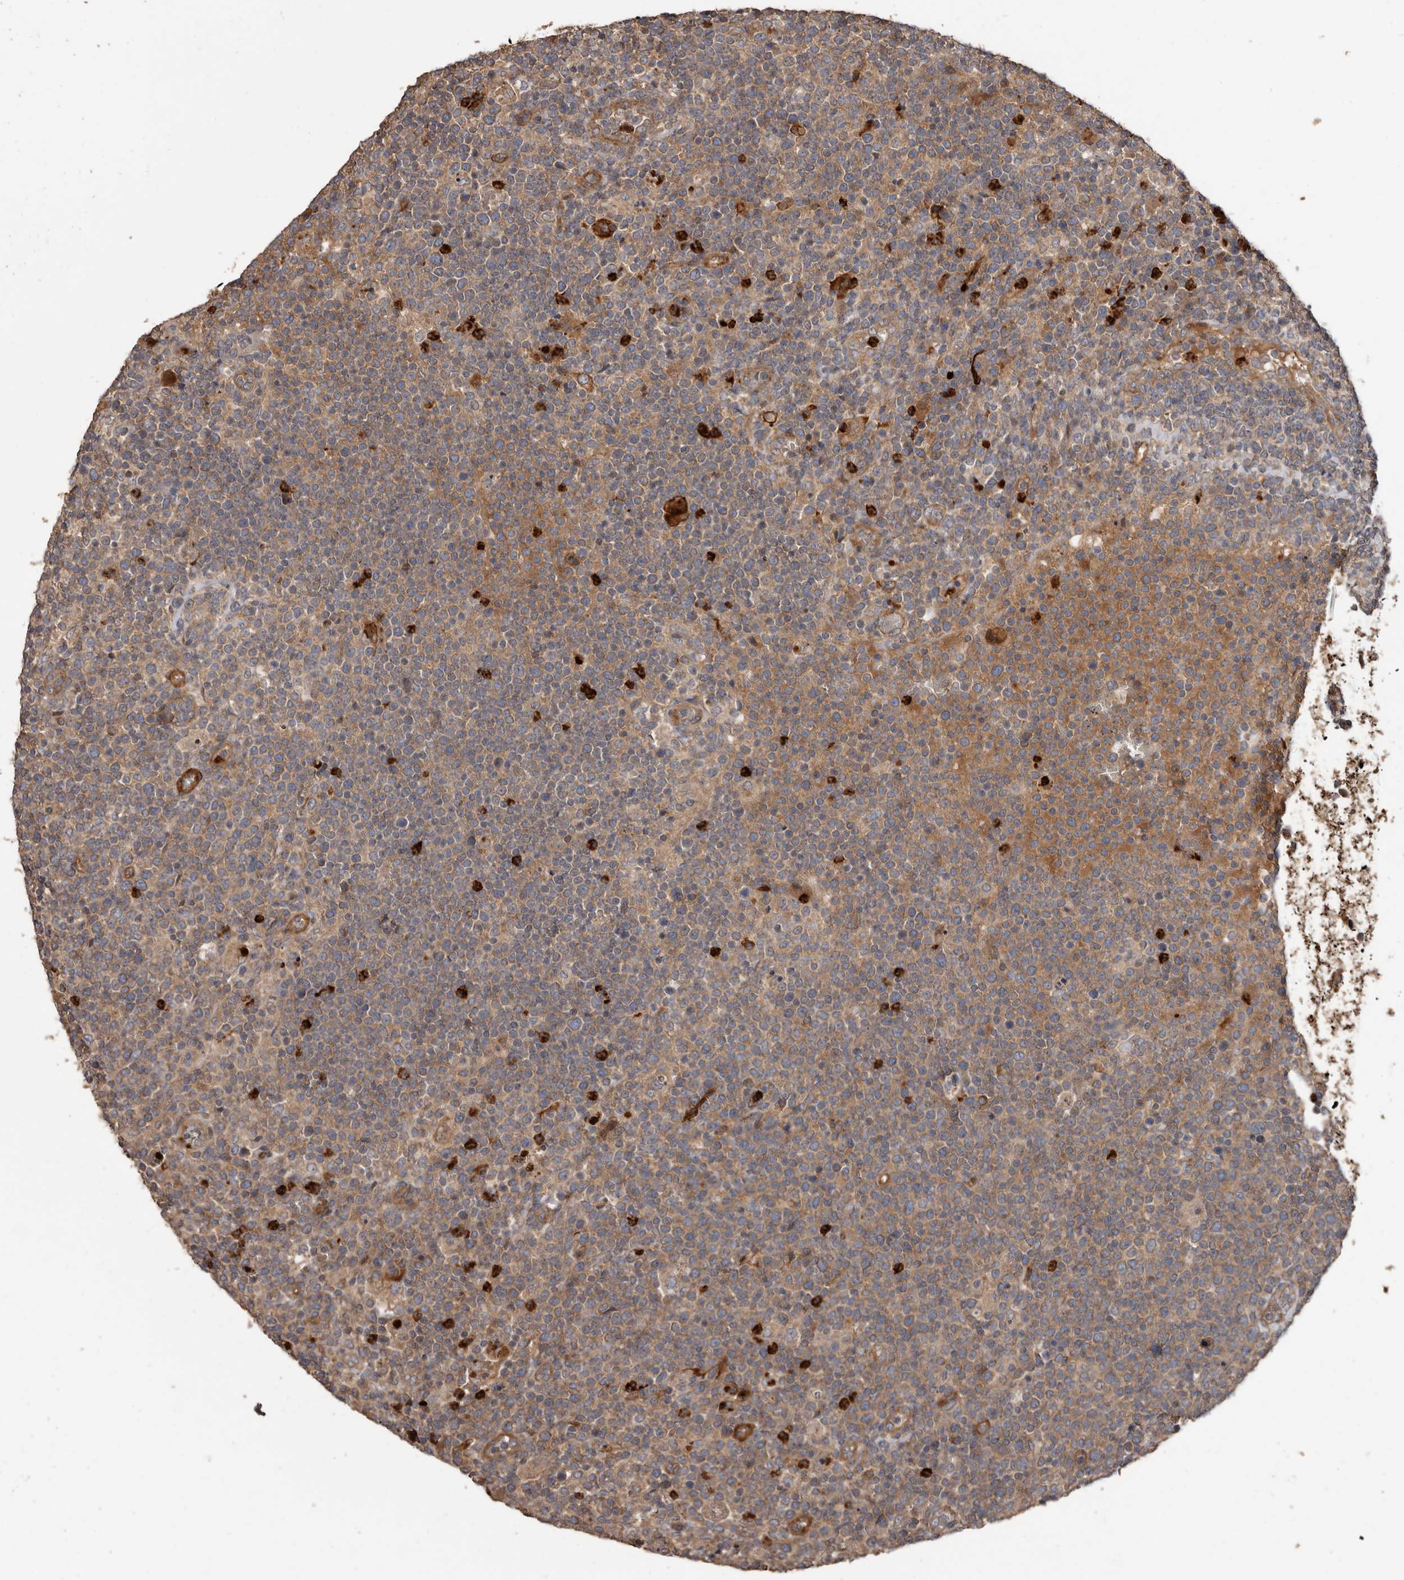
{"staining": {"intensity": "weak", "quantity": ">75%", "location": "cytoplasmic/membranous"}, "tissue": "lymphoma", "cell_type": "Tumor cells", "image_type": "cancer", "snomed": [{"axis": "morphology", "description": "Malignant lymphoma, non-Hodgkin's type, High grade"}, {"axis": "topography", "description": "Lymph node"}], "caption": "IHC image of human malignant lymphoma, non-Hodgkin's type (high-grade) stained for a protein (brown), which exhibits low levels of weak cytoplasmic/membranous staining in approximately >75% of tumor cells.", "gene": "ARHGEF5", "patient": {"sex": "male", "age": 61}}